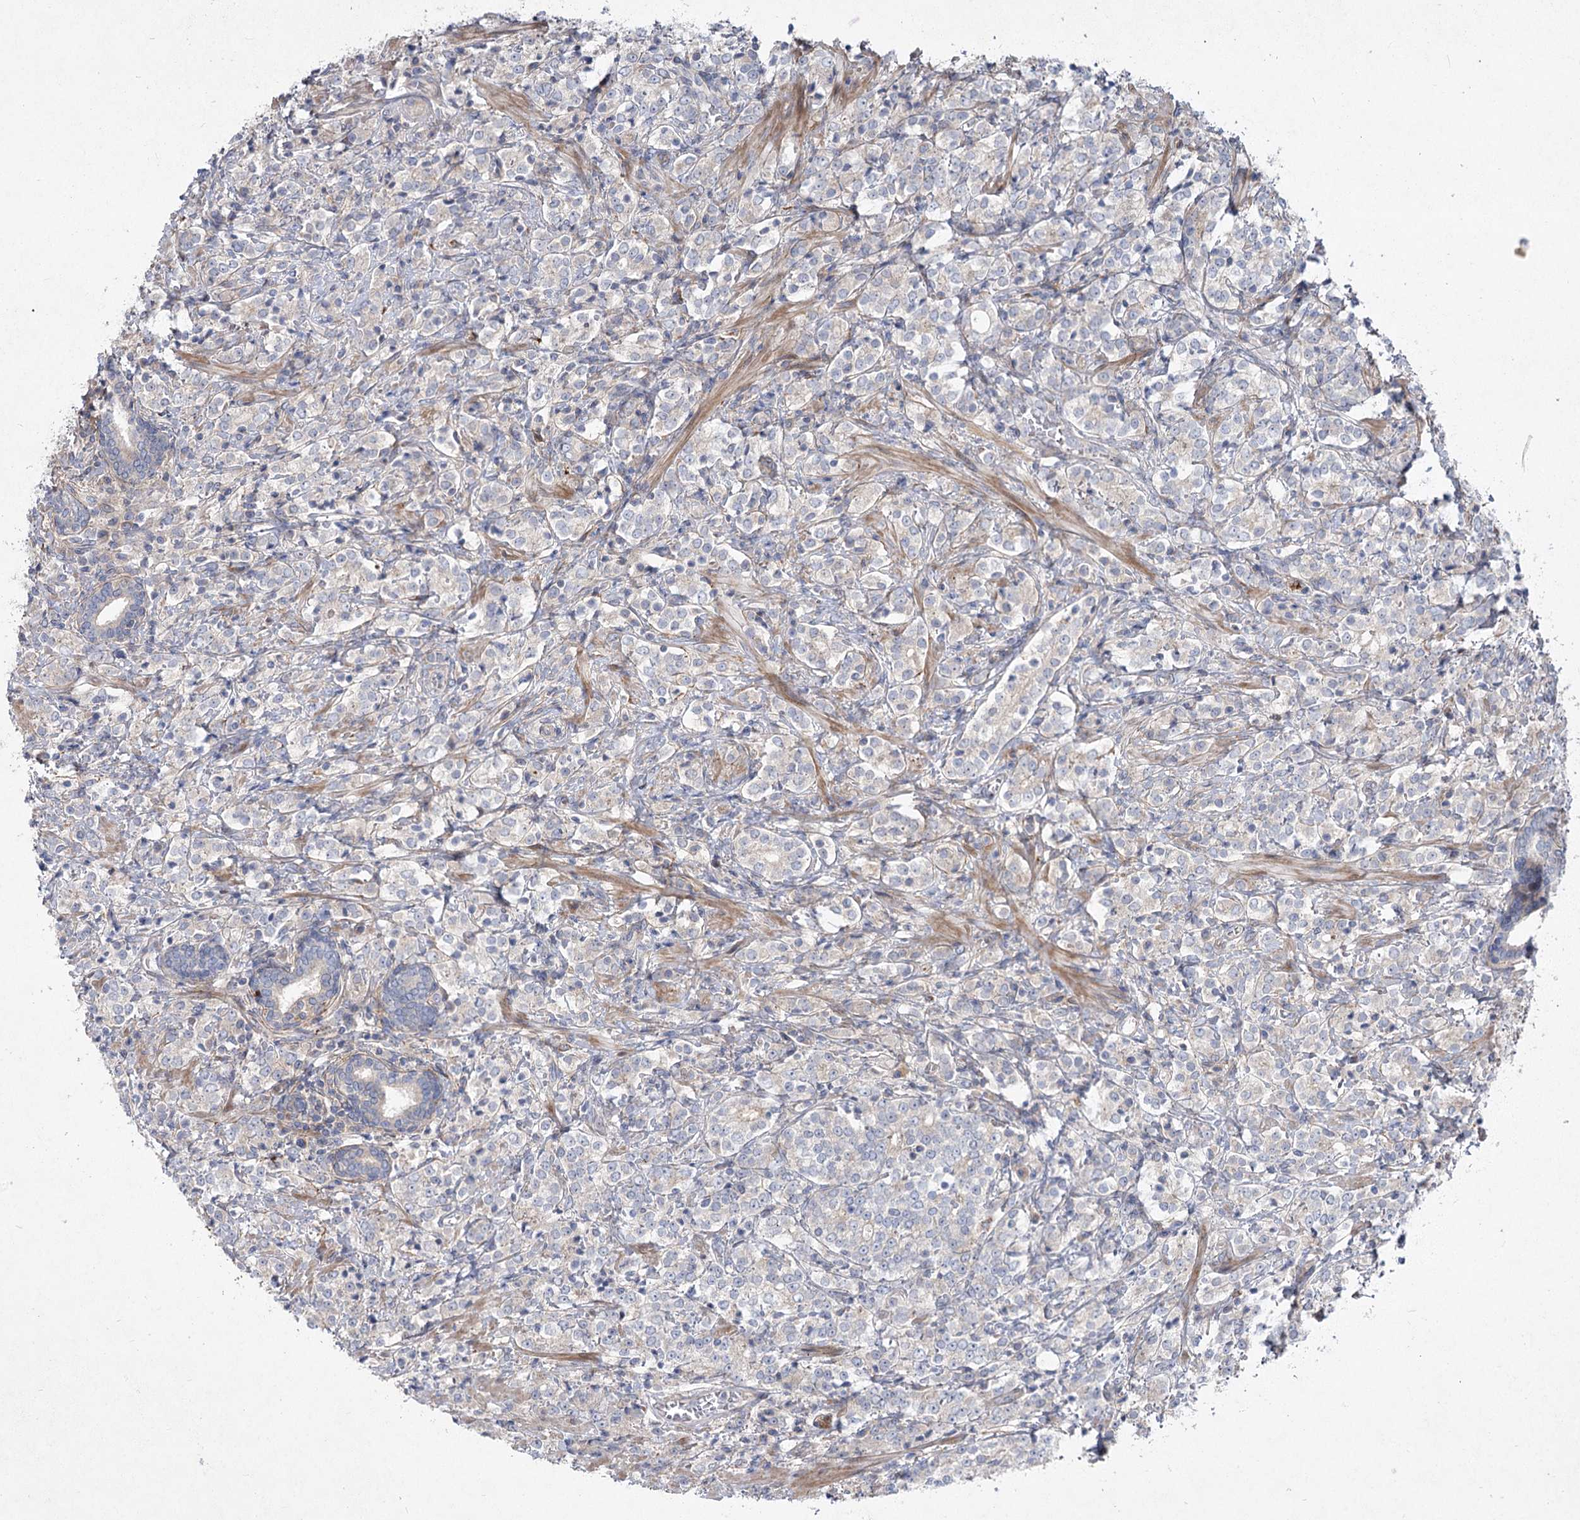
{"staining": {"intensity": "negative", "quantity": "none", "location": "none"}, "tissue": "prostate cancer", "cell_type": "Tumor cells", "image_type": "cancer", "snomed": [{"axis": "morphology", "description": "Adenocarcinoma, High grade"}, {"axis": "topography", "description": "Prostate"}], "caption": "High power microscopy histopathology image of an immunohistochemistry (IHC) histopathology image of prostate adenocarcinoma (high-grade), revealing no significant positivity in tumor cells.", "gene": "SH3BP5L", "patient": {"sex": "male", "age": 69}}